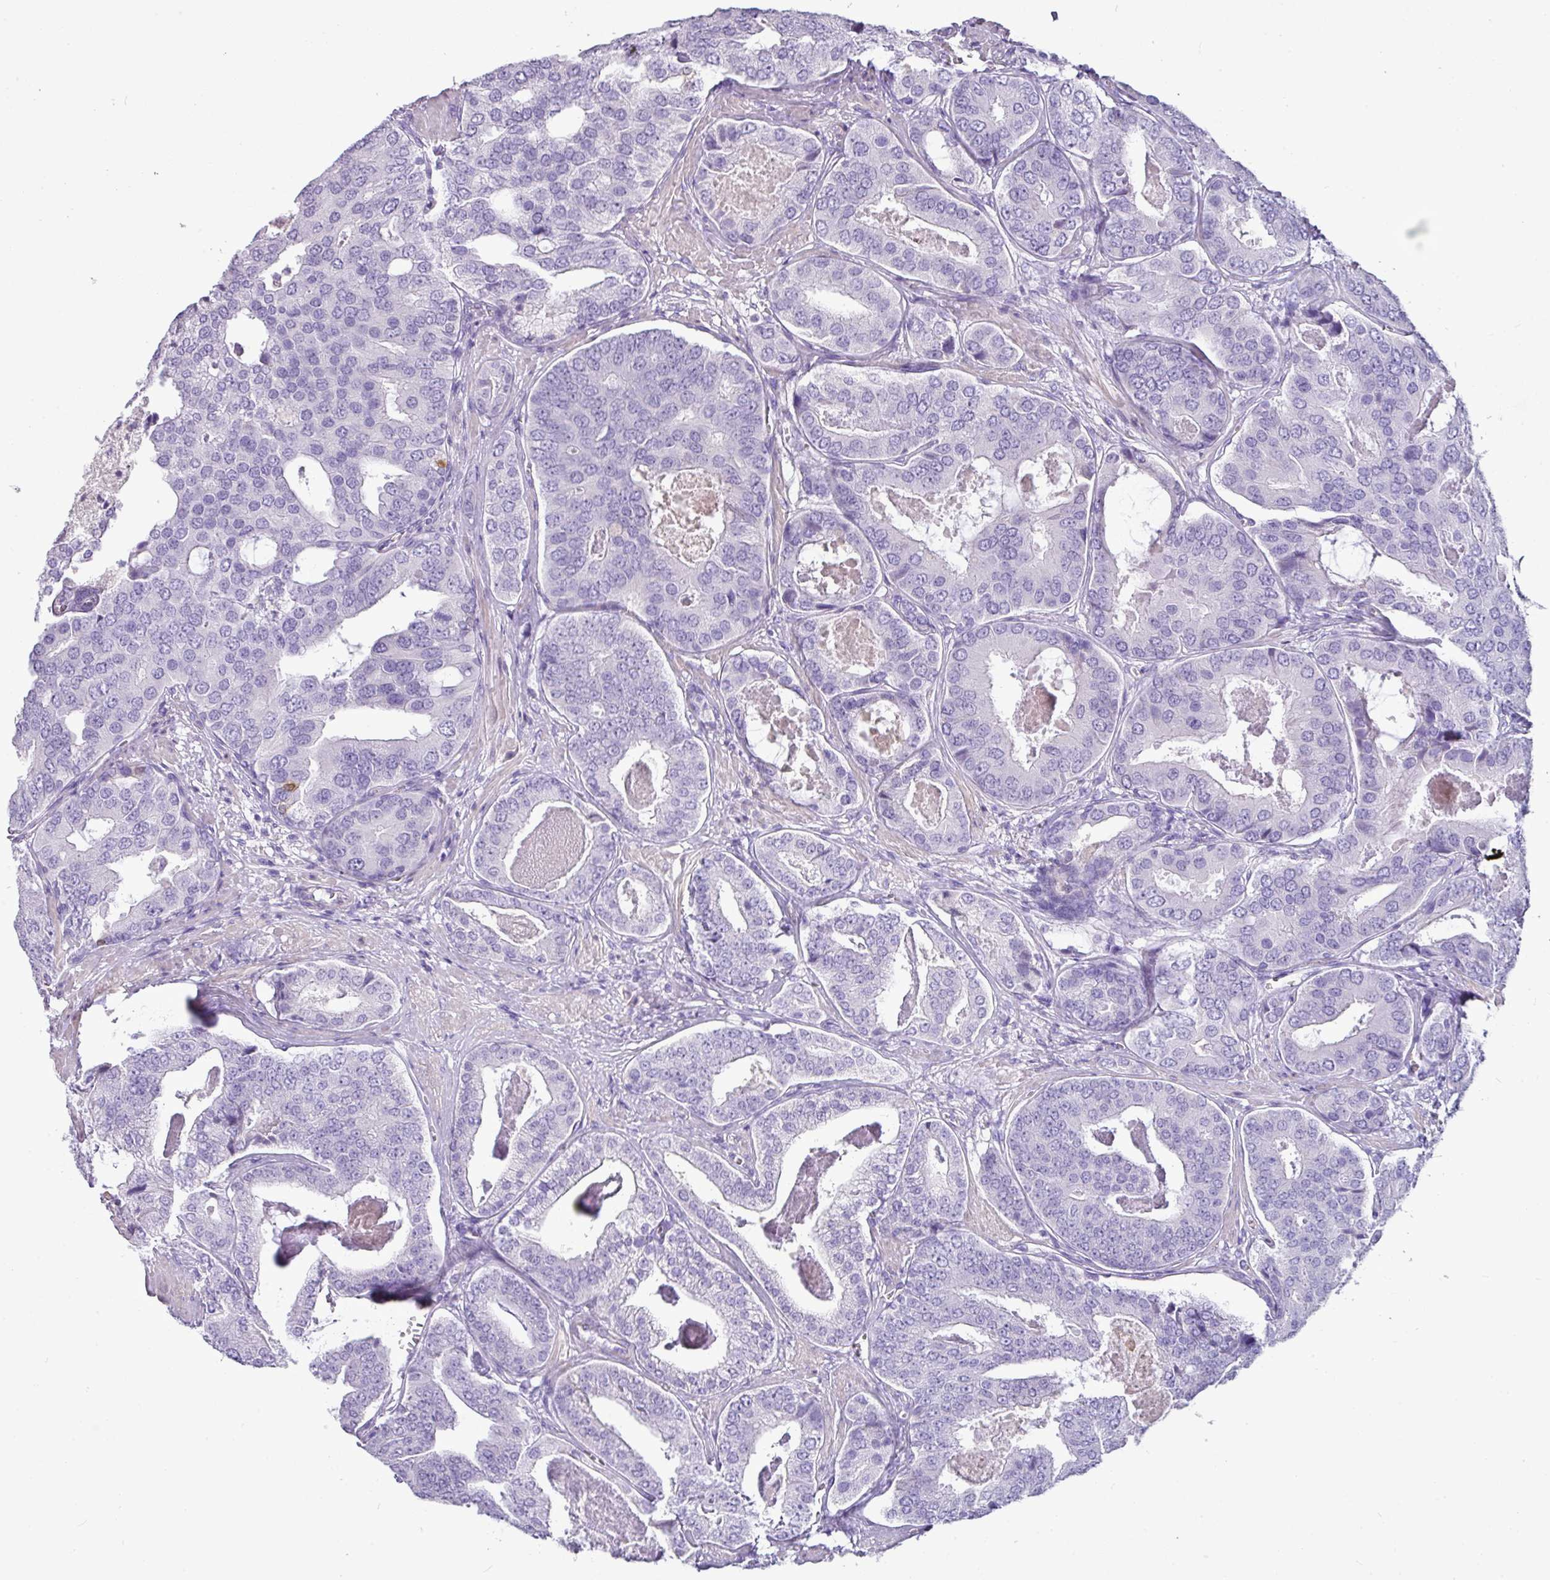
{"staining": {"intensity": "negative", "quantity": "none", "location": "none"}, "tissue": "prostate cancer", "cell_type": "Tumor cells", "image_type": "cancer", "snomed": [{"axis": "morphology", "description": "Adenocarcinoma, High grade"}, {"axis": "topography", "description": "Prostate"}], "caption": "Immunohistochemistry image of human prostate cancer (high-grade adenocarcinoma) stained for a protein (brown), which exhibits no staining in tumor cells. The staining is performed using DAB brown chromogen with nuclei counter-stained in using hematoxylin.", "gene": "GSTA3", "patient": {"sex": "male", "age": 71}}